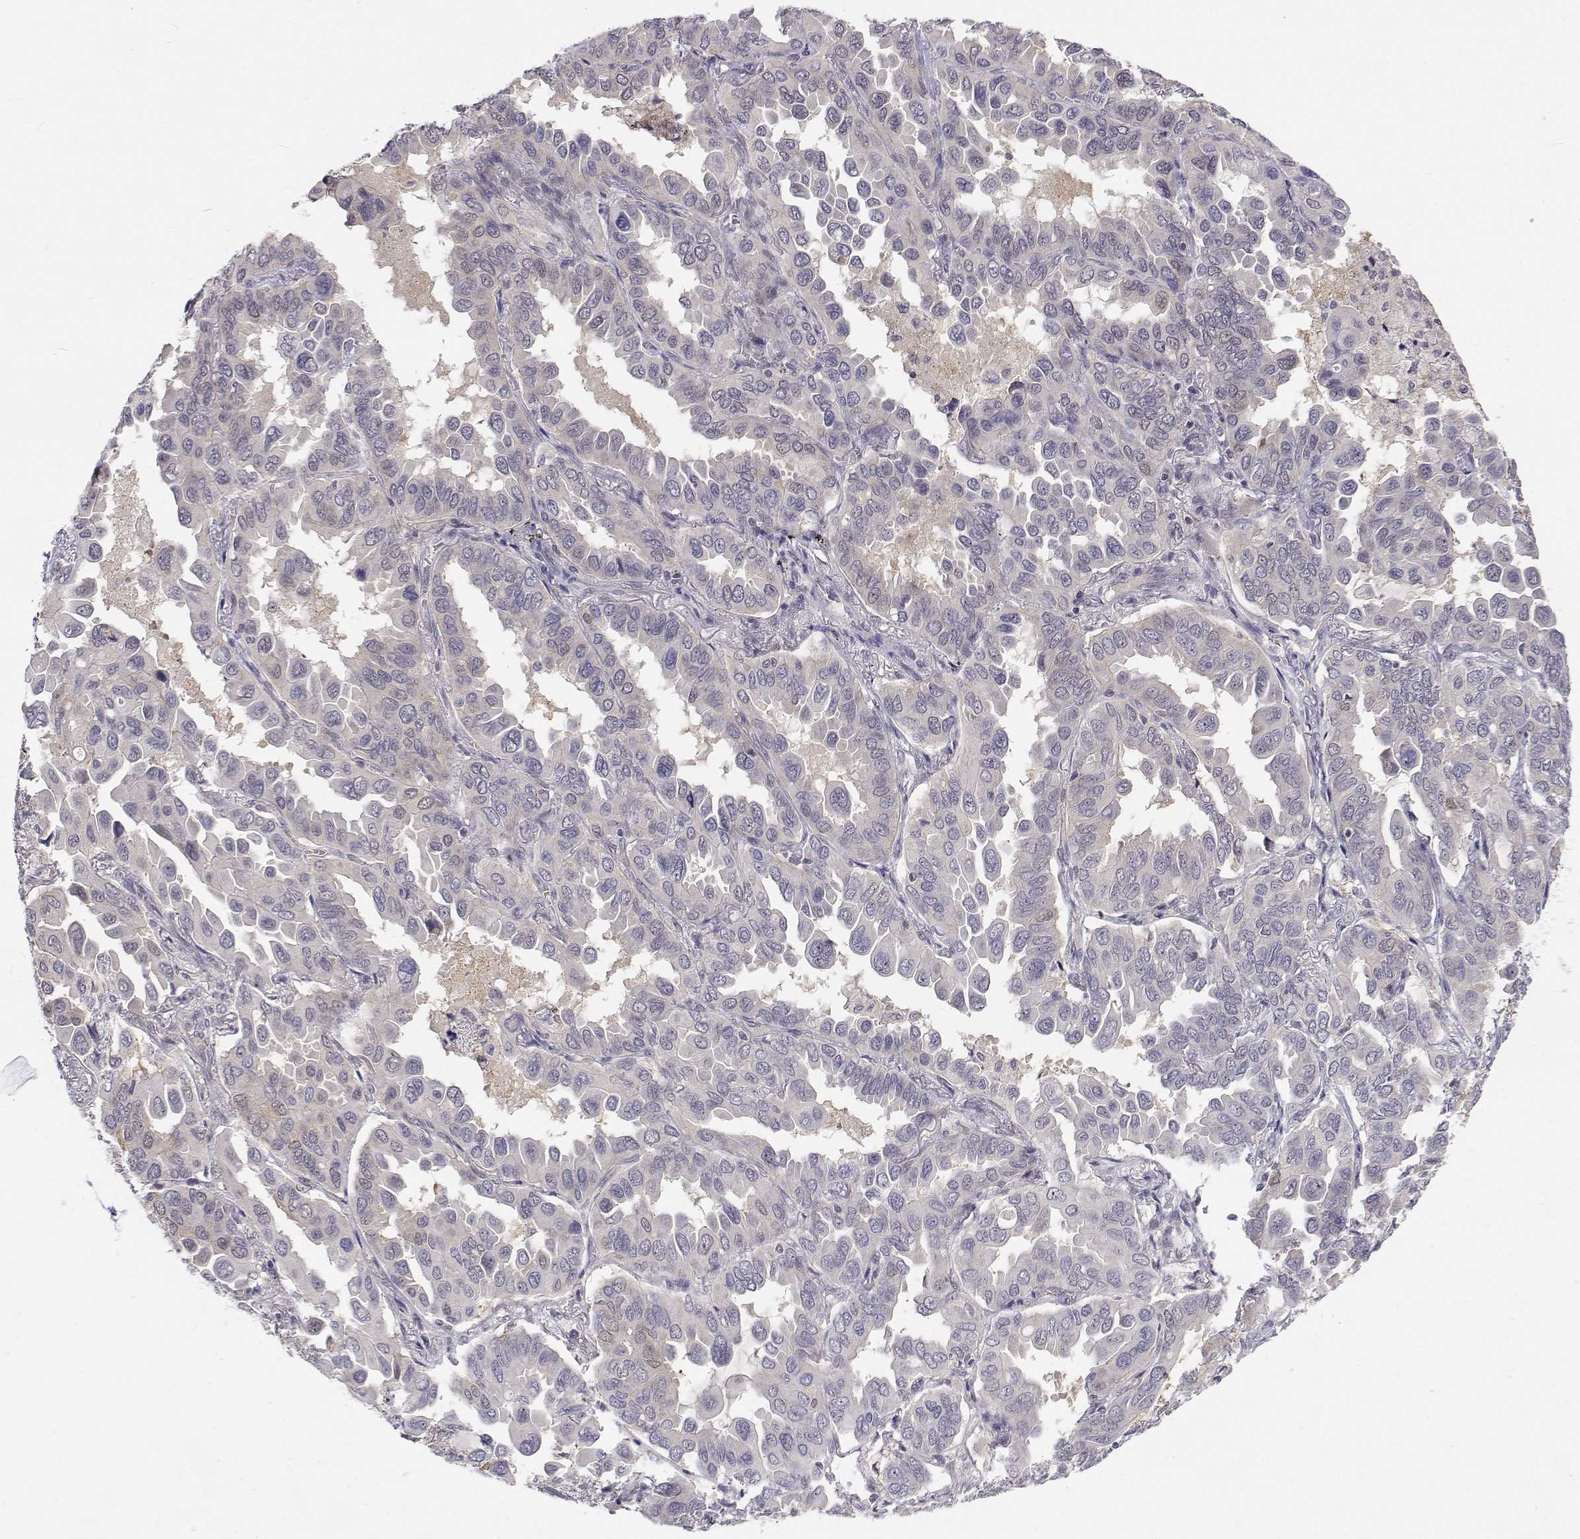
{"staining": {"intensity": "negative", "quantity": "none", "location": "none"}, "tissue": "lung cancer", "cell_type": "Tumor cells", "image_type": "cancer", "snomed": [{"axis": "morphology", "description": "Adenocarcinoma, NOS"}, {"axis": "topography", "description": "Lung"}], "caption": "DAB immunohistochemical staining of lung cancer exhibits no significant staining in tumor cells.", "gene": "MYPN", "patient": {"sex": "male", "age": 64}}